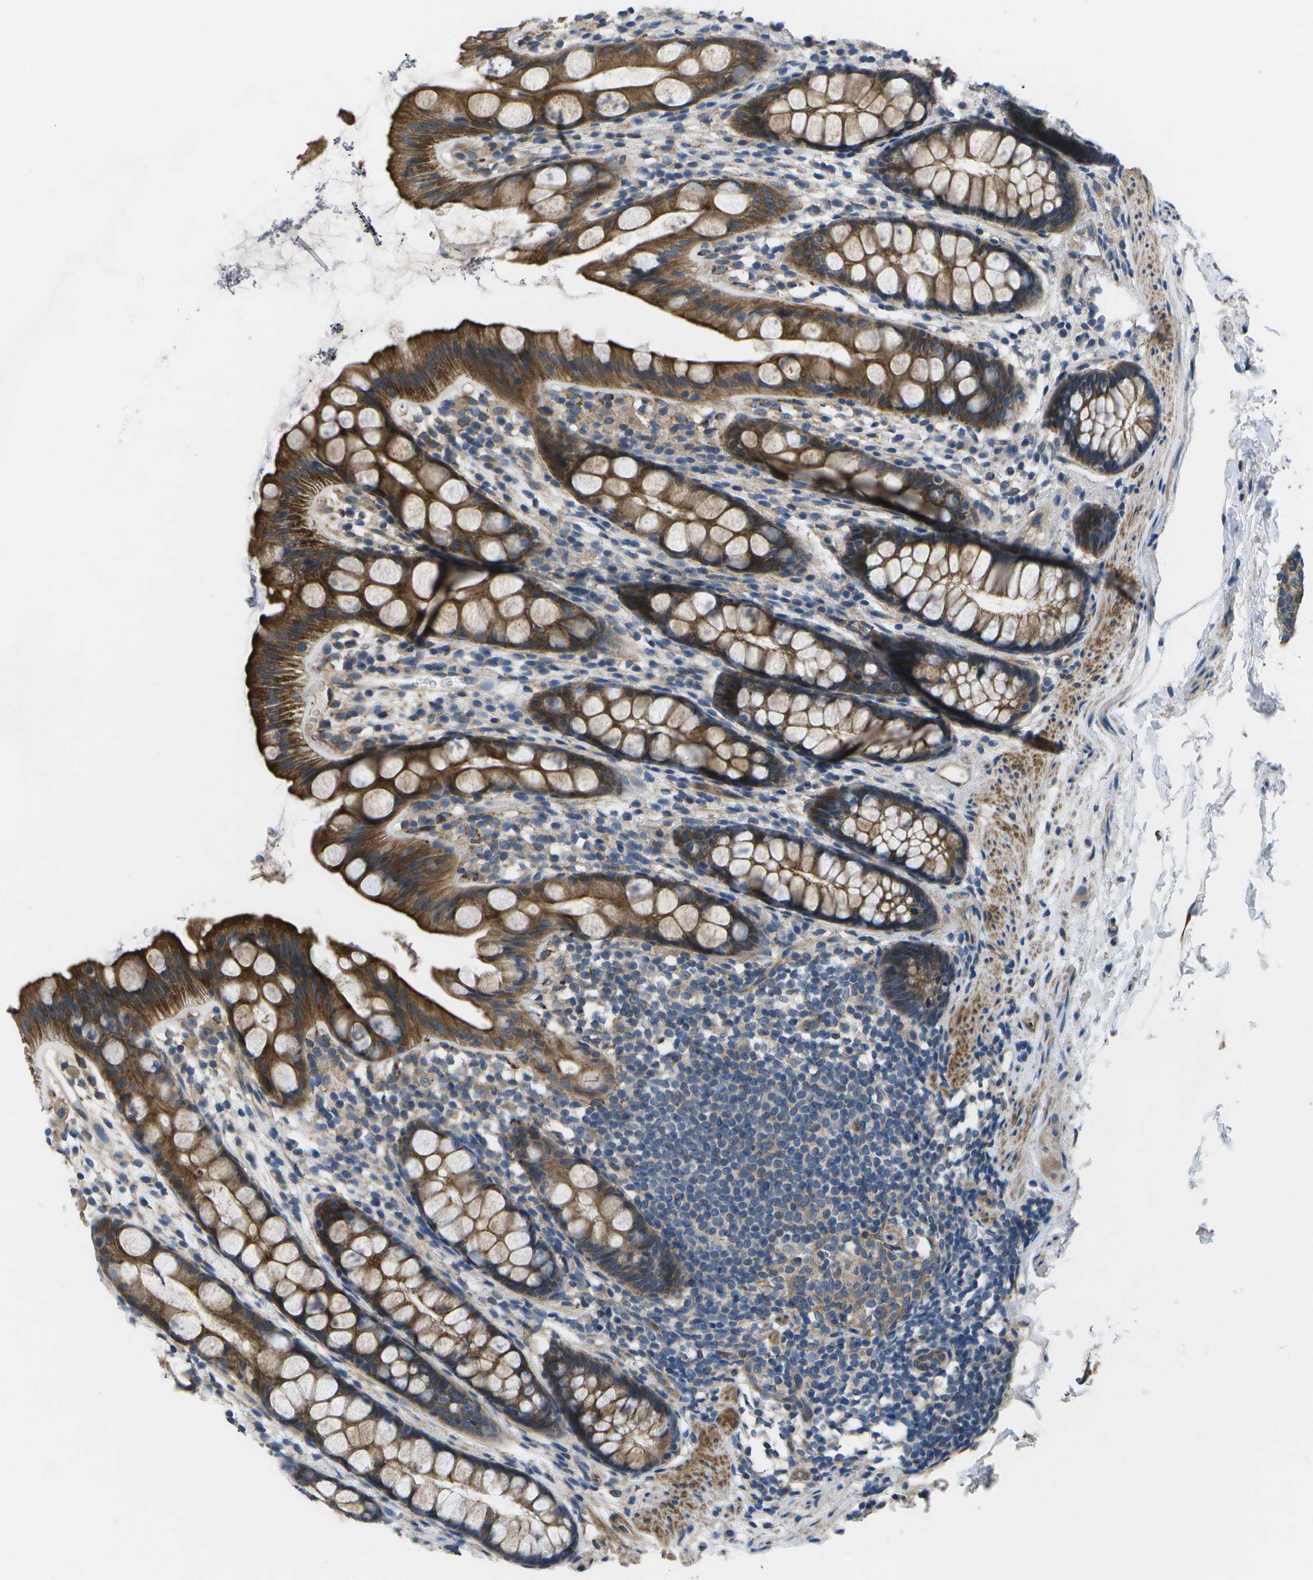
{"staining": {"intensity": "strong", "quantity": ">75%", "location": "cytoplasmic/membranous"}, "tissue": "rectum", "cell_type": "Glandular cells", "image_type": "normal", "snomed": [{"axis": "morphology", "description": "Normal tissue, NOS"}, {"axis": "topography", "description": "Rectum"}], "caption": "Immunohistochemistry (IHC) micrograph of unremarkable rectum: human rectum stained using immunohistochemistry displays high levels of strong protein expression localized specifically in the cytoplasmic/membranous of glandular cells, appearing as a cytoplasmic/membranous brown color.", "gene": "P3H1", "patient": {"sex": "female", "age": 65}}